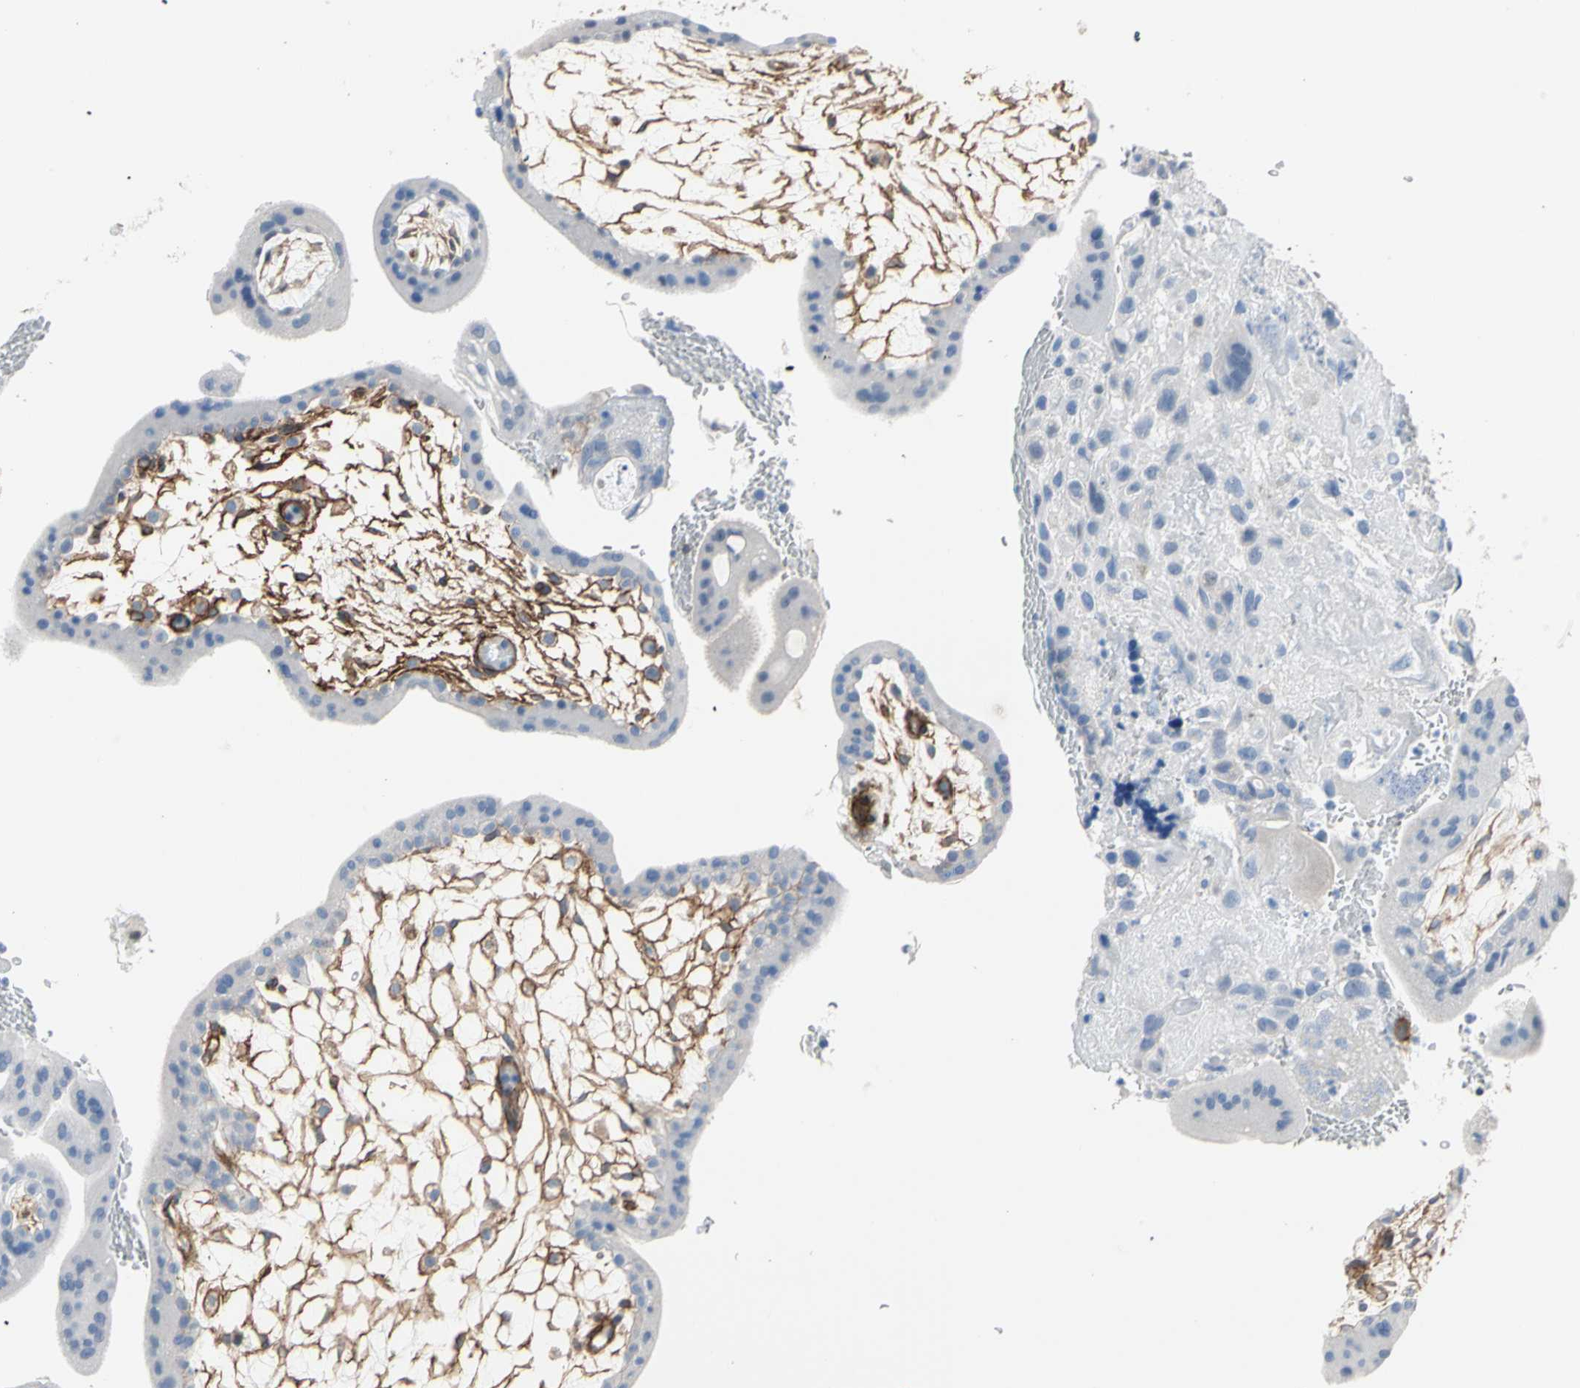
{"staining": {"intensity": "negative", "quantity": "none", "location": "none"}, "tissue": "placenta", "cell_type": "Decidual cells", "image_type": "normal", "snomed": [{"axis": "morphology", "description": "Normal tissue, NOS"}, {"axis": "topography", "description": "Placenta"}], "caption": "Image shows no significant protein positivity in decidual cells of normal placenta. Nuclei are stained in blue.", "gene": "EPB41L2", "patient": {"sex": "female", "age": 35}}